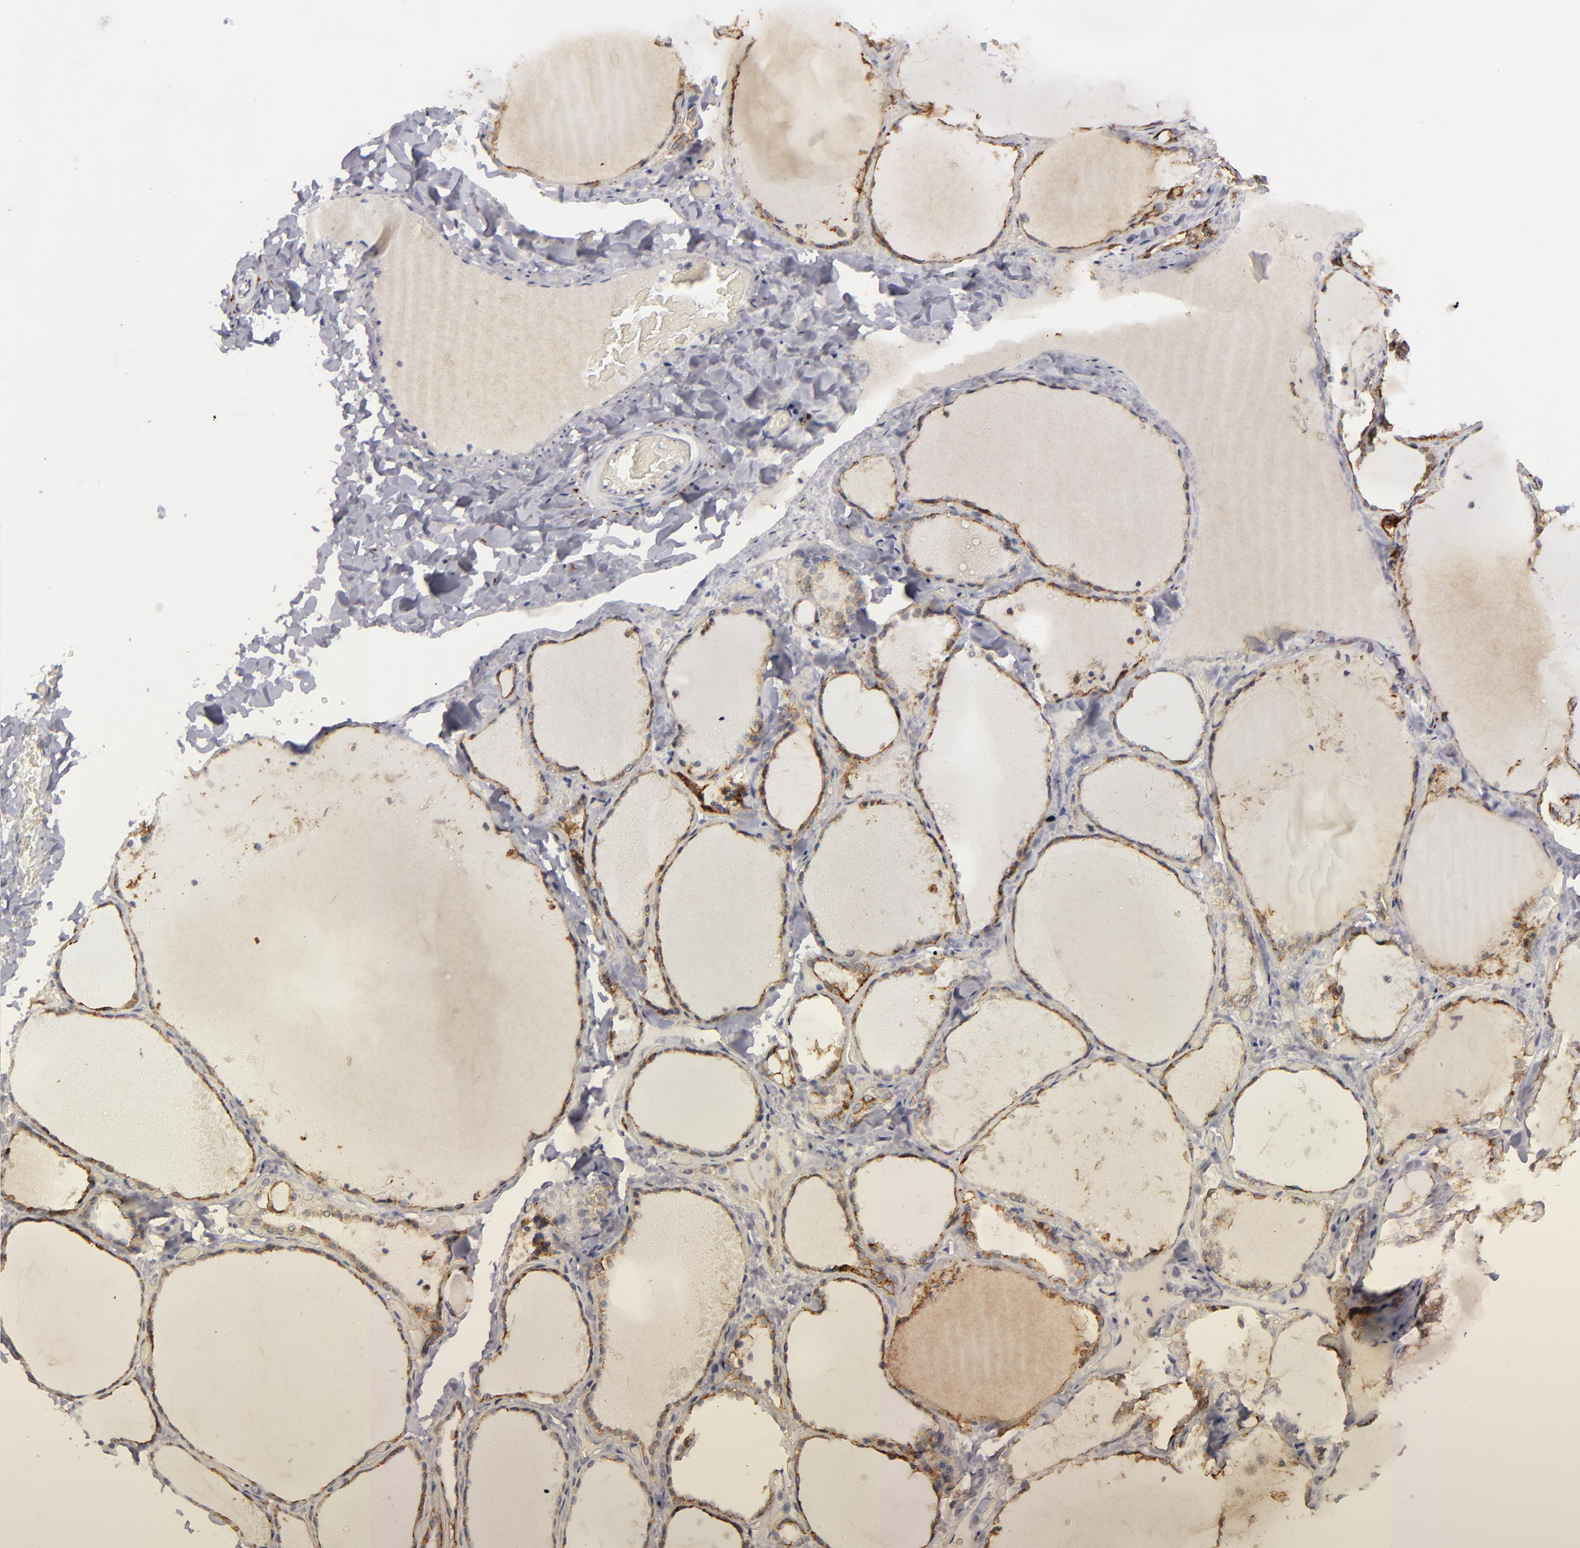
{"staining": {"intensity": "weak", "quantity": "25%-75%", "location": "cytoplasmic/membranous"}, "tissue": "thyroid gland", "cell_type": "Glandular cells", "image_type": "normal", "snomed": [{"axis": "morphology", "description": "Normal tissue, NOS"}, {"axis": "topography", "description": "Thyroid gland"}], "caption": "The micrograph shows staining of benign thyroid gland, revealing weak cytoplasmic/membranous protein staining (brown color) within glandular cells.", "gene": "ALCAM", "patient": {"sex": "female", "age": 22}}